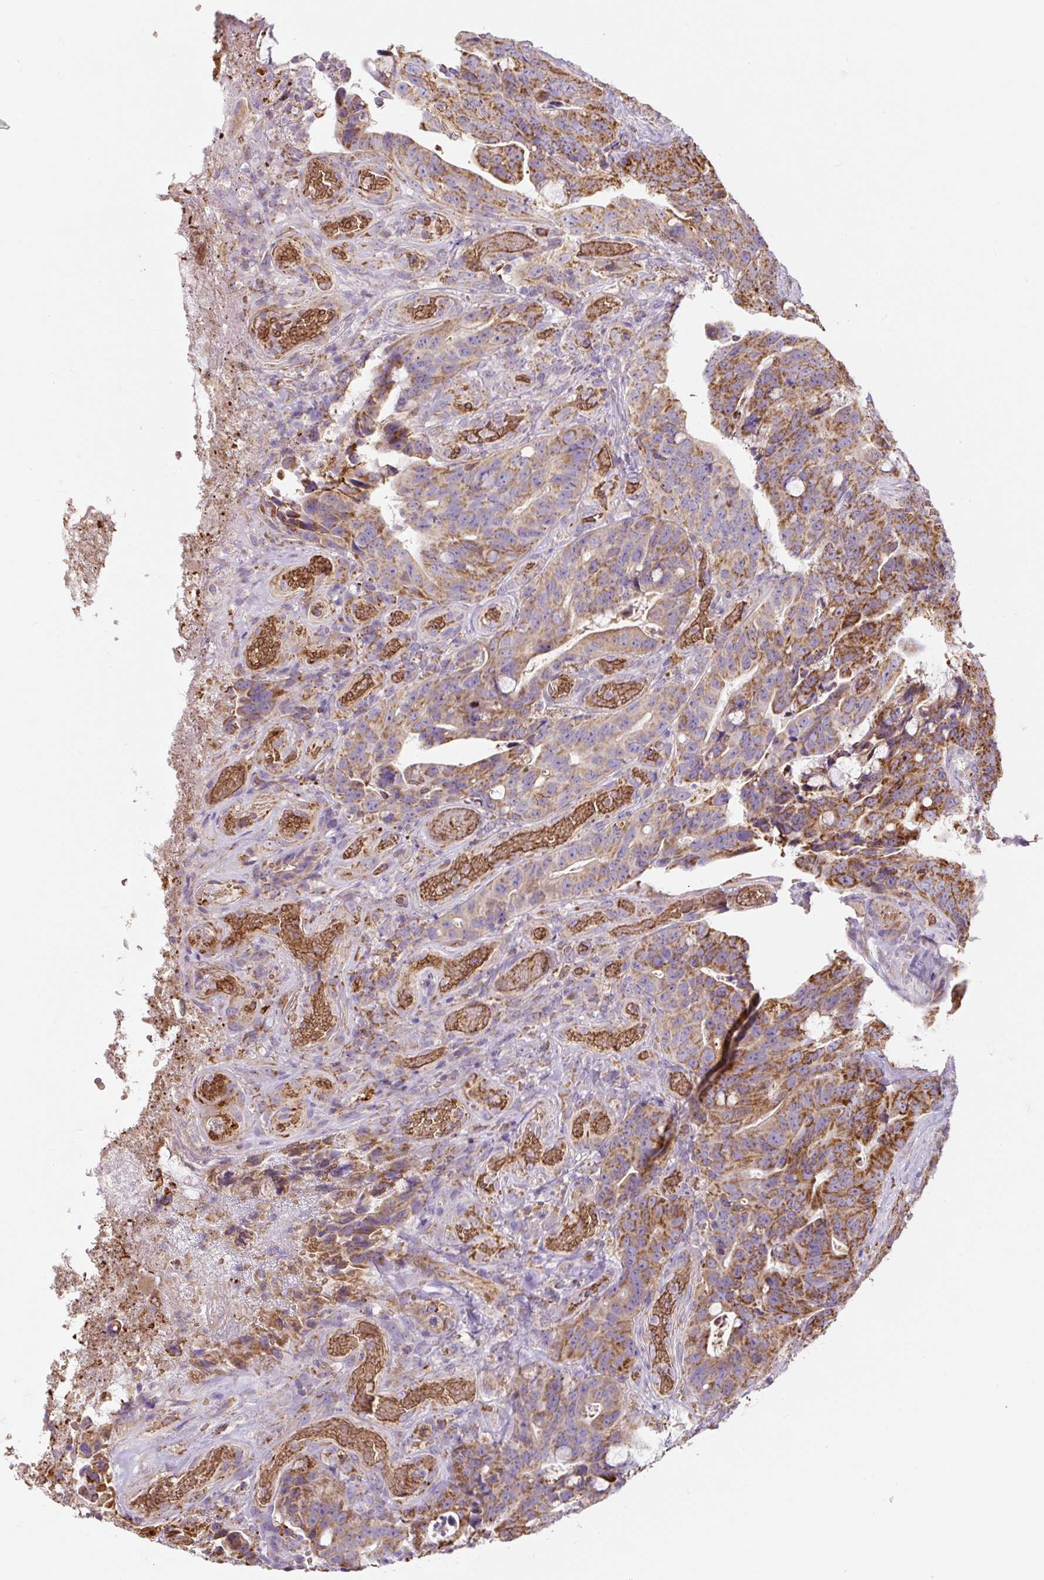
{"staining": {"intensity": "moderate", "quantity": ">75%", "location": "cytoplasmic/membranous"}, "tissue": "colorectal cancer", "cell_type": "Tumor cells", "image_type": "cancer", "snomed": [{"axis": "morphology", "description": "Adenocarcinoma, NOS"}, {"axis": "topography", "description": "Colon"}], "caption": "Human colorectal cancer (adenocarcinoma) stained with a brown dye exhibits moderate cytoplasmic/membranous positive expression in about >75% of tumor cells.", "gene": "MT-CO2", "patient": {"sex": "female", "age": 82}}